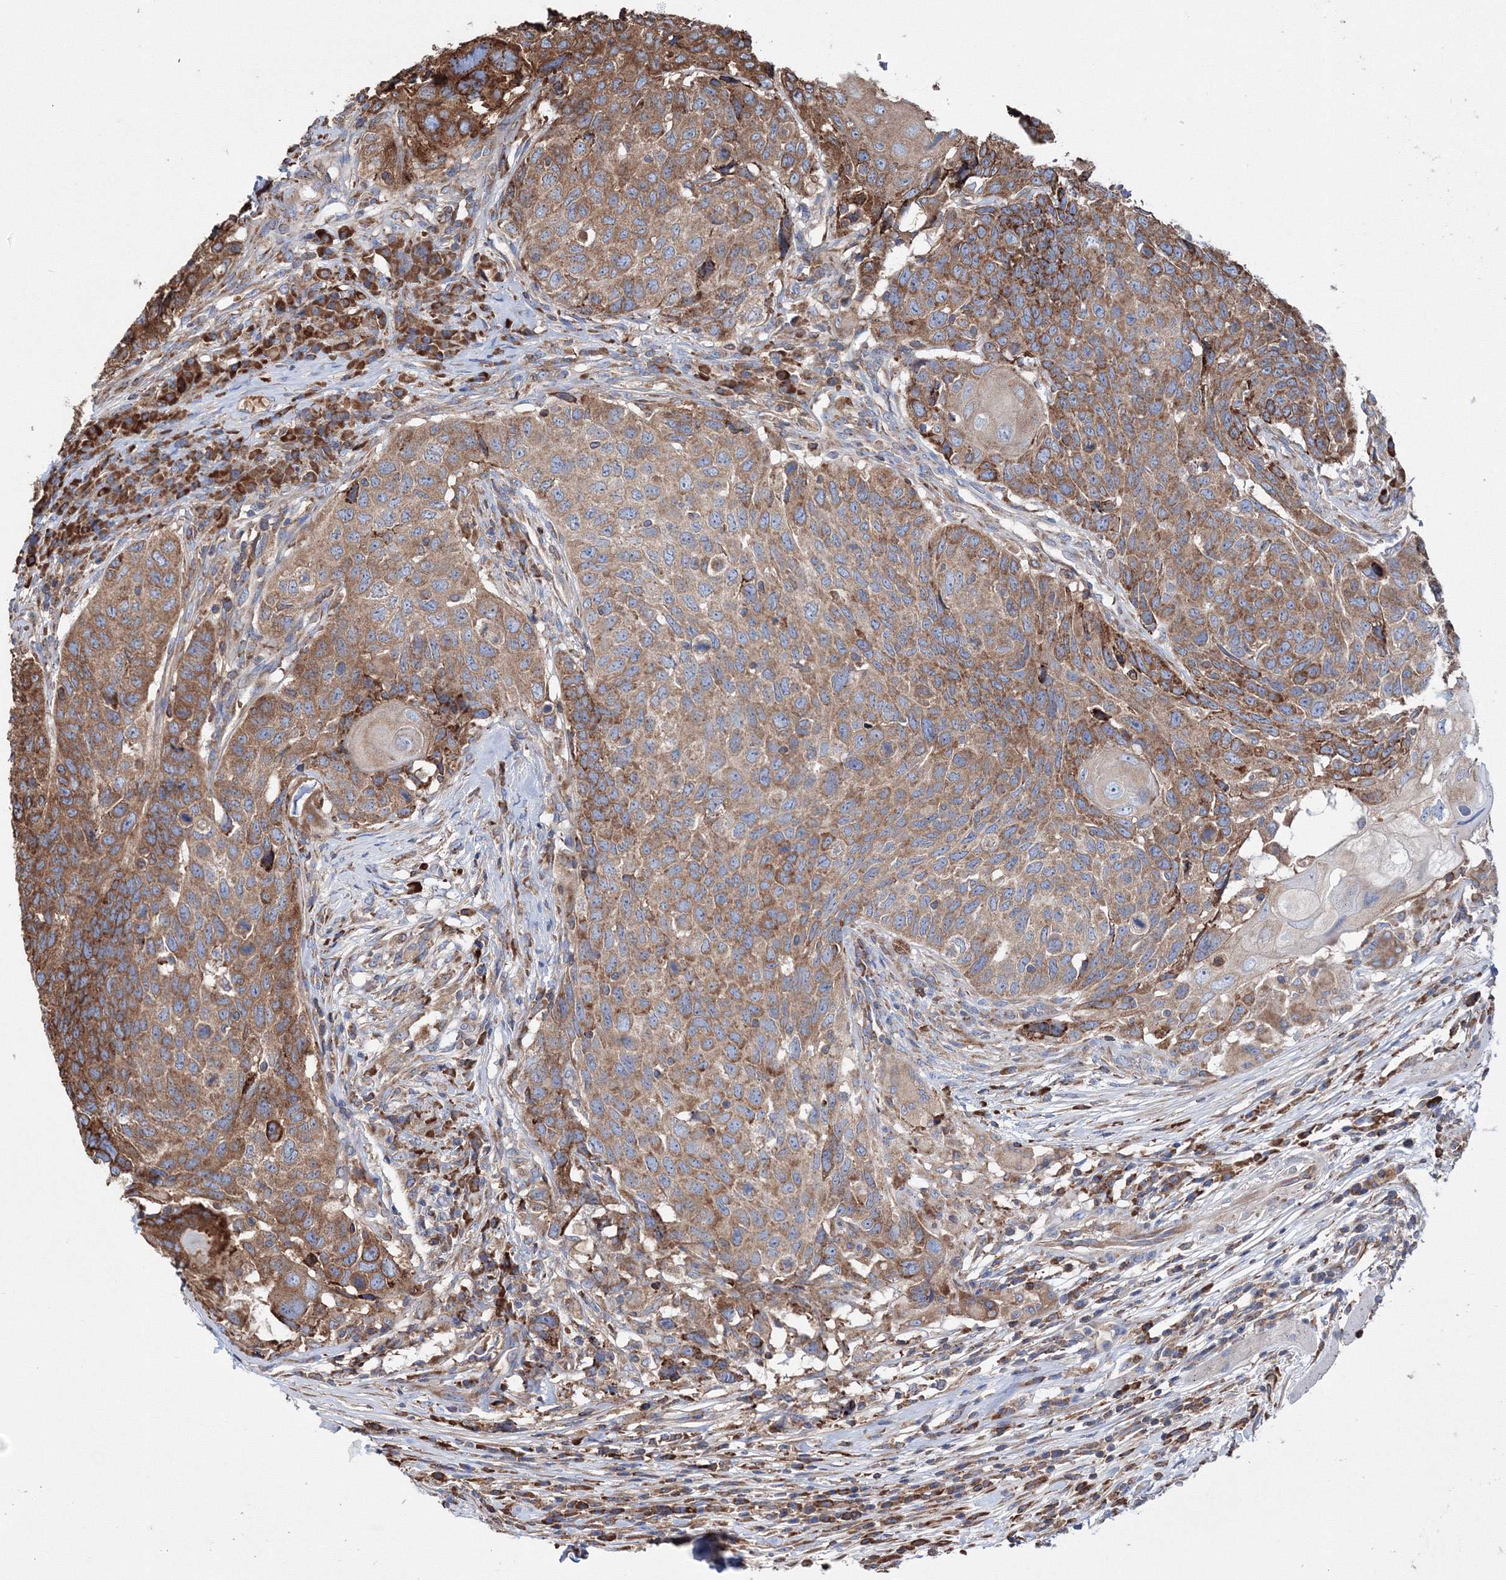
{"staining": {"intensity": "moderate", "quantity": ">75%", "location": "cytoplasmic/membranous"}, "tissue": "head and neck cancer", "cell_type": "Tumor cells", "image_type": "cancer", "snomed": [{"axis": "morphology", "description": "Squamous cell carcinoma, NOS"}, {"axis": "topography", "description": "Head-Neck"}], "caption": "High-magnification brightfield microscopy of head and neck cancer (squamous cell carcinoma) stained with DAB (3,3'-diaminobenzidine) (brown) and counterstained with hematoxylin (blue). tumor cells exhibit moderate cytoplasmic/membranous positivity is appreciated in approximately>75% of cells. The staining was performed using DAB (3,3'-diaminobenzidine) to visualize the protein expression in brown, while the nuclei were stained in blue with hematoxylin (Magnification: 20x).", "gene": "VPS8", "patient": {"sex": "male", "age": 66}}